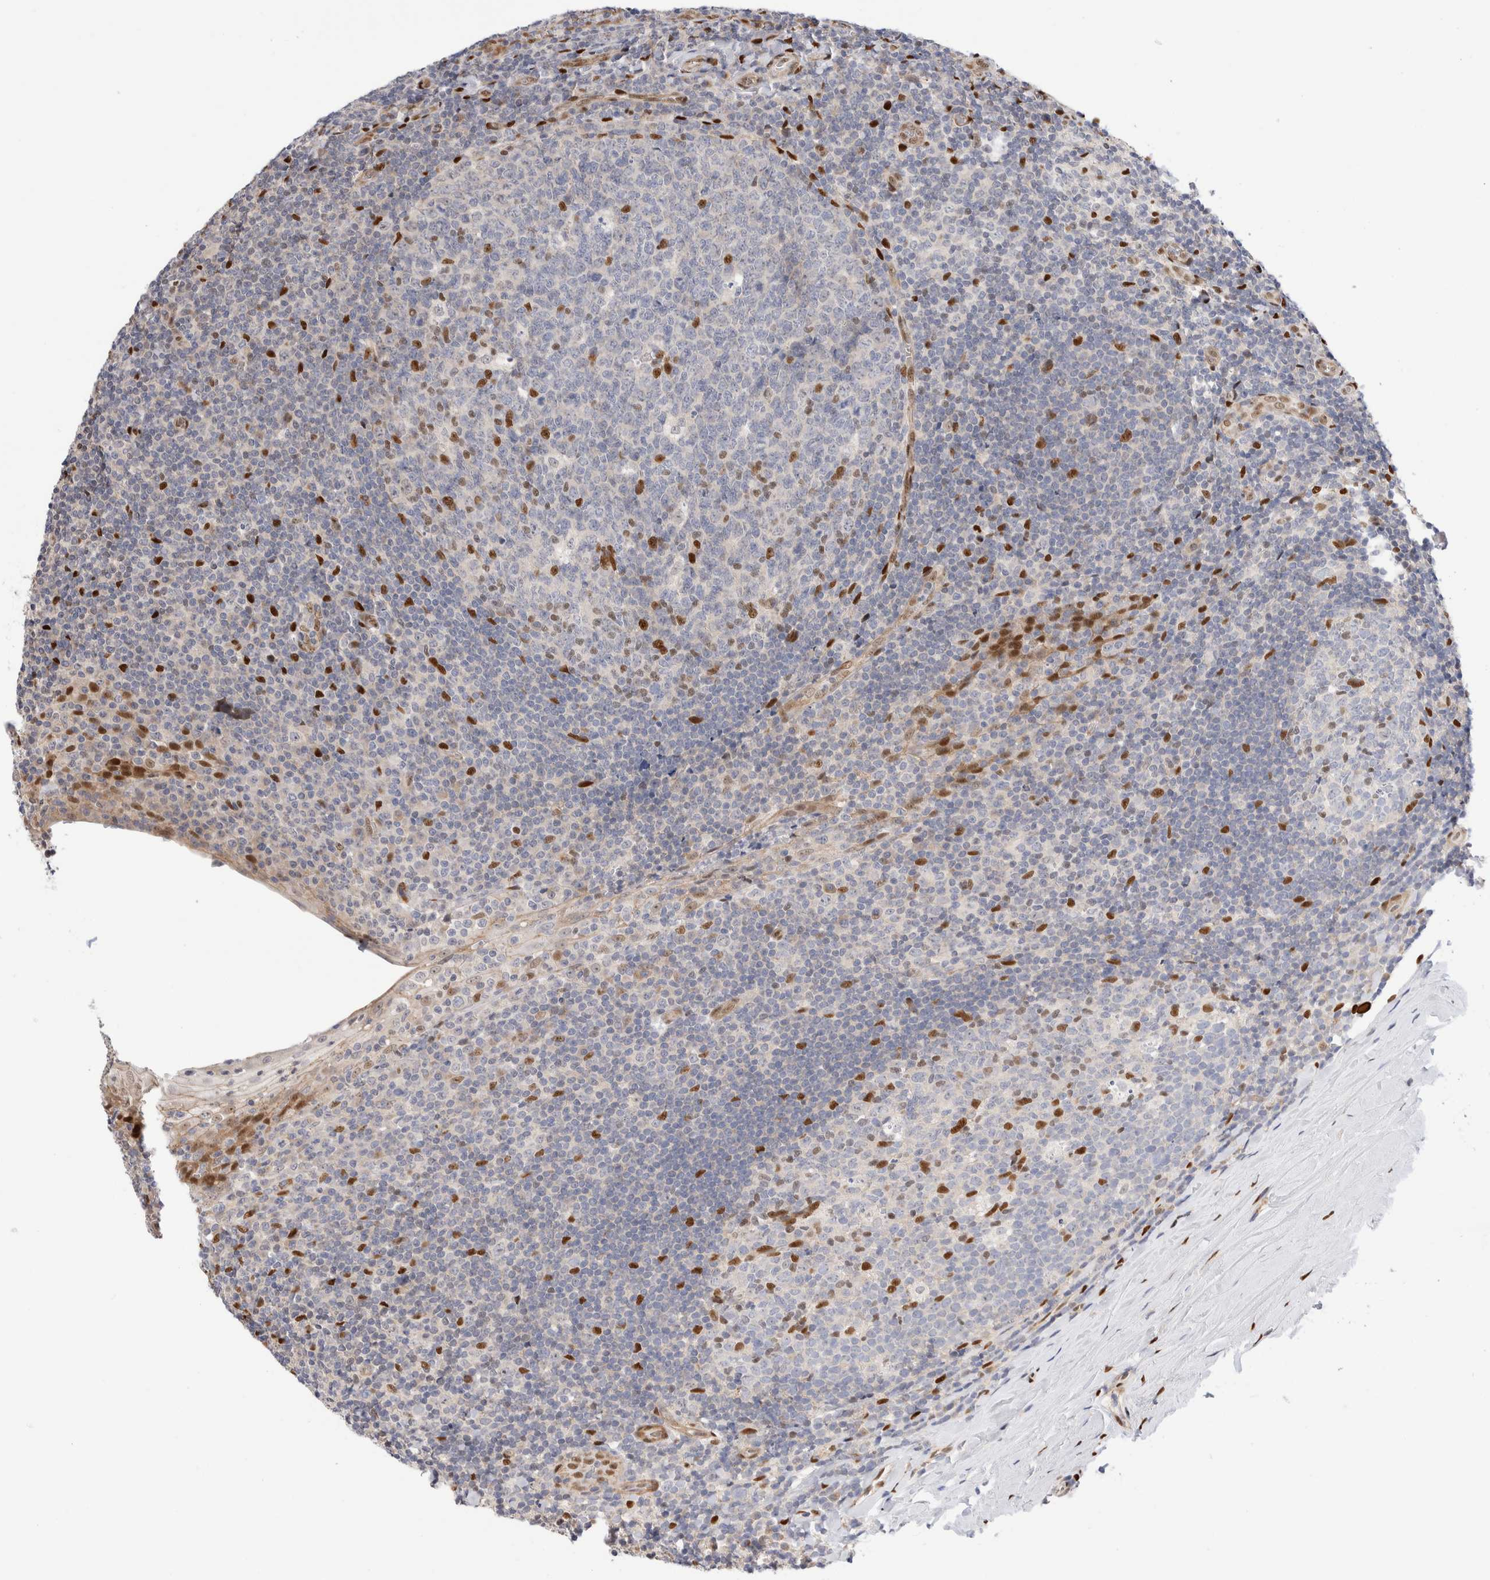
{"staining": {"intensity": "strong", "quantity": "<25%", "location": "nuclear"}, "tissue": "tonsil", "cell_type": "Germinal center cells", "image_type": "normal", "snomed": [{"axis": "morphology", "description": "Normal tissue, NOS"}, {"axis": "topography", "description": "Tonsil"}], "caption": "An image showing strong nuclear positivity in approximately <25% of germinal center cells in unremarkable tonsil, as visualized by brown immunohistochemical staining.", "gene": "NSMAF", "patient": {"sex": "male", "age": 37}}